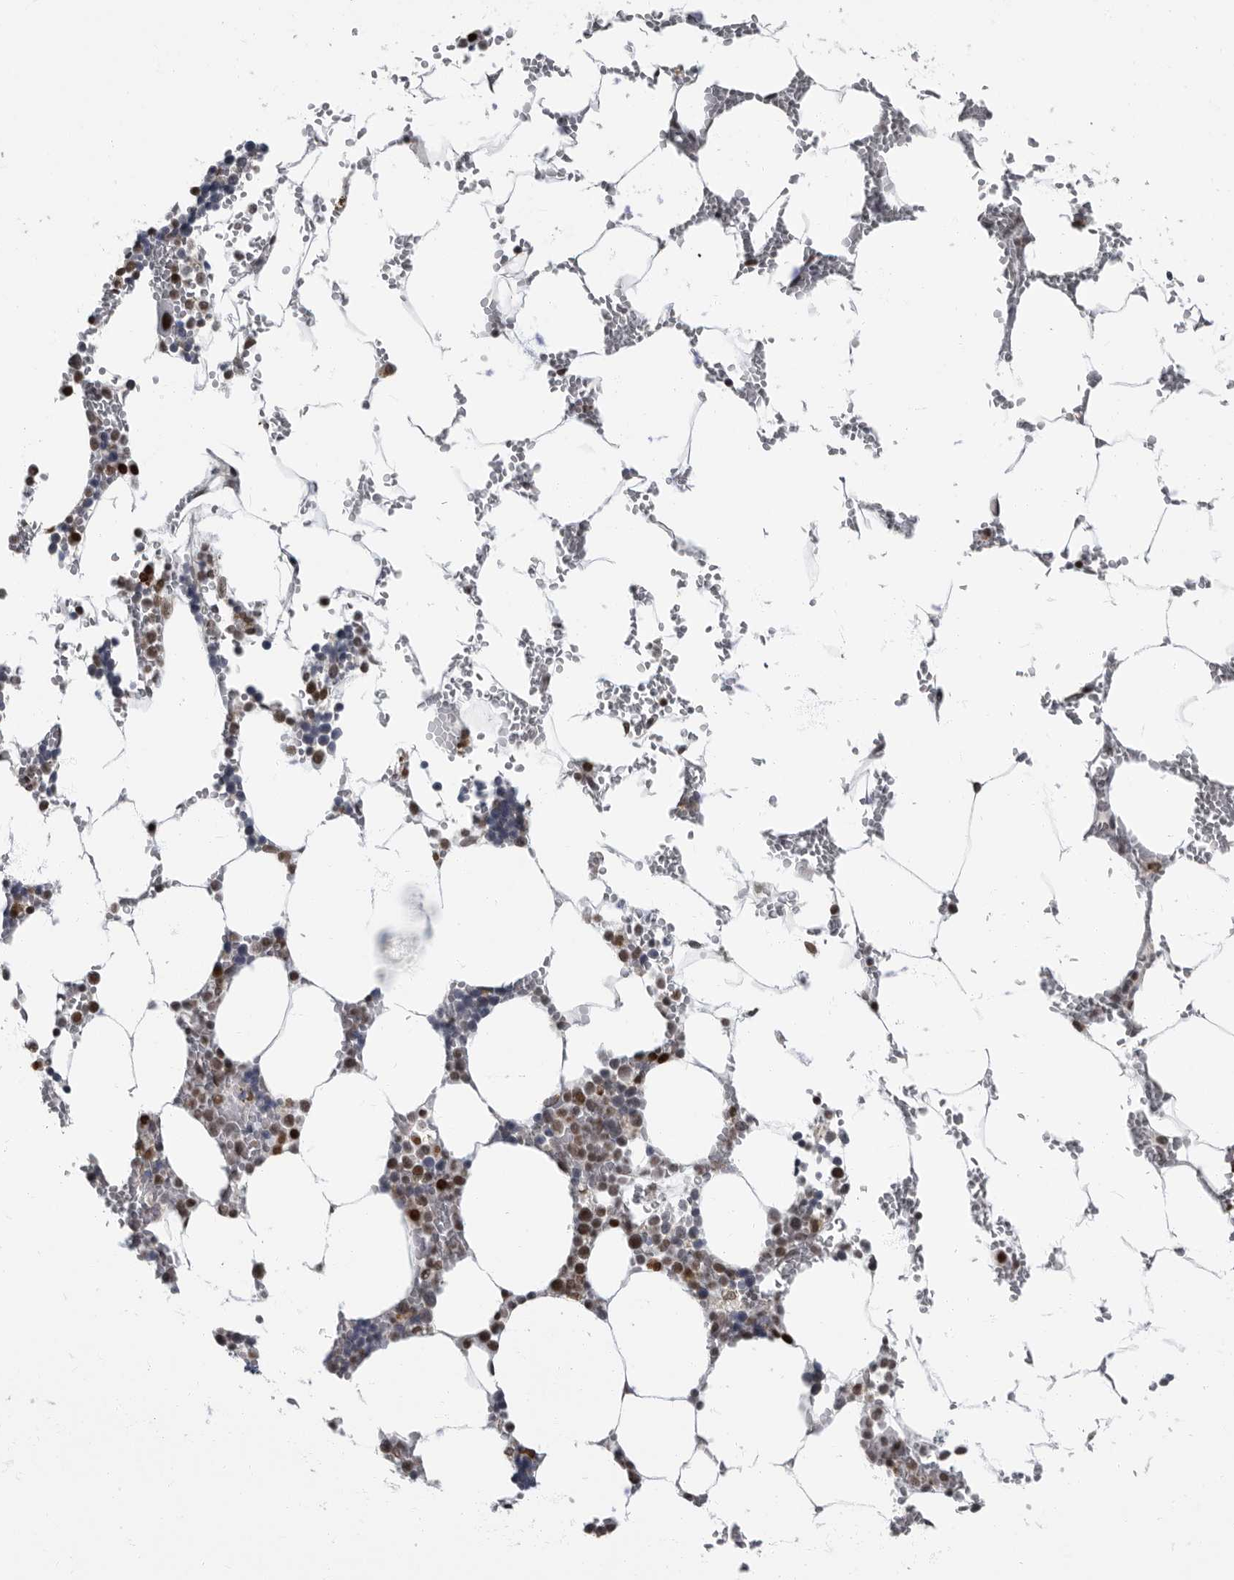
{"staining": {"intensity": "strong", "quantity": "<25%", "location": "nuclear"}, "tissue": "bone marrow", "cell_type": "Hematopoietic cells", "image_type": "normal", "snomed": [{"axis": "morphology", "description": "Normal tissue, NOS"}, {"axis": "topography", "description": "Bone marrow"}], "caption": "The micrograph exhibits immunohistochemical staining of normal bone marrow. There is strong nuclear staining is appreciated in about <25% of hematopoietic cells.", "gene": "EVI5", "patient": {"sex": "male", "age": 70}}